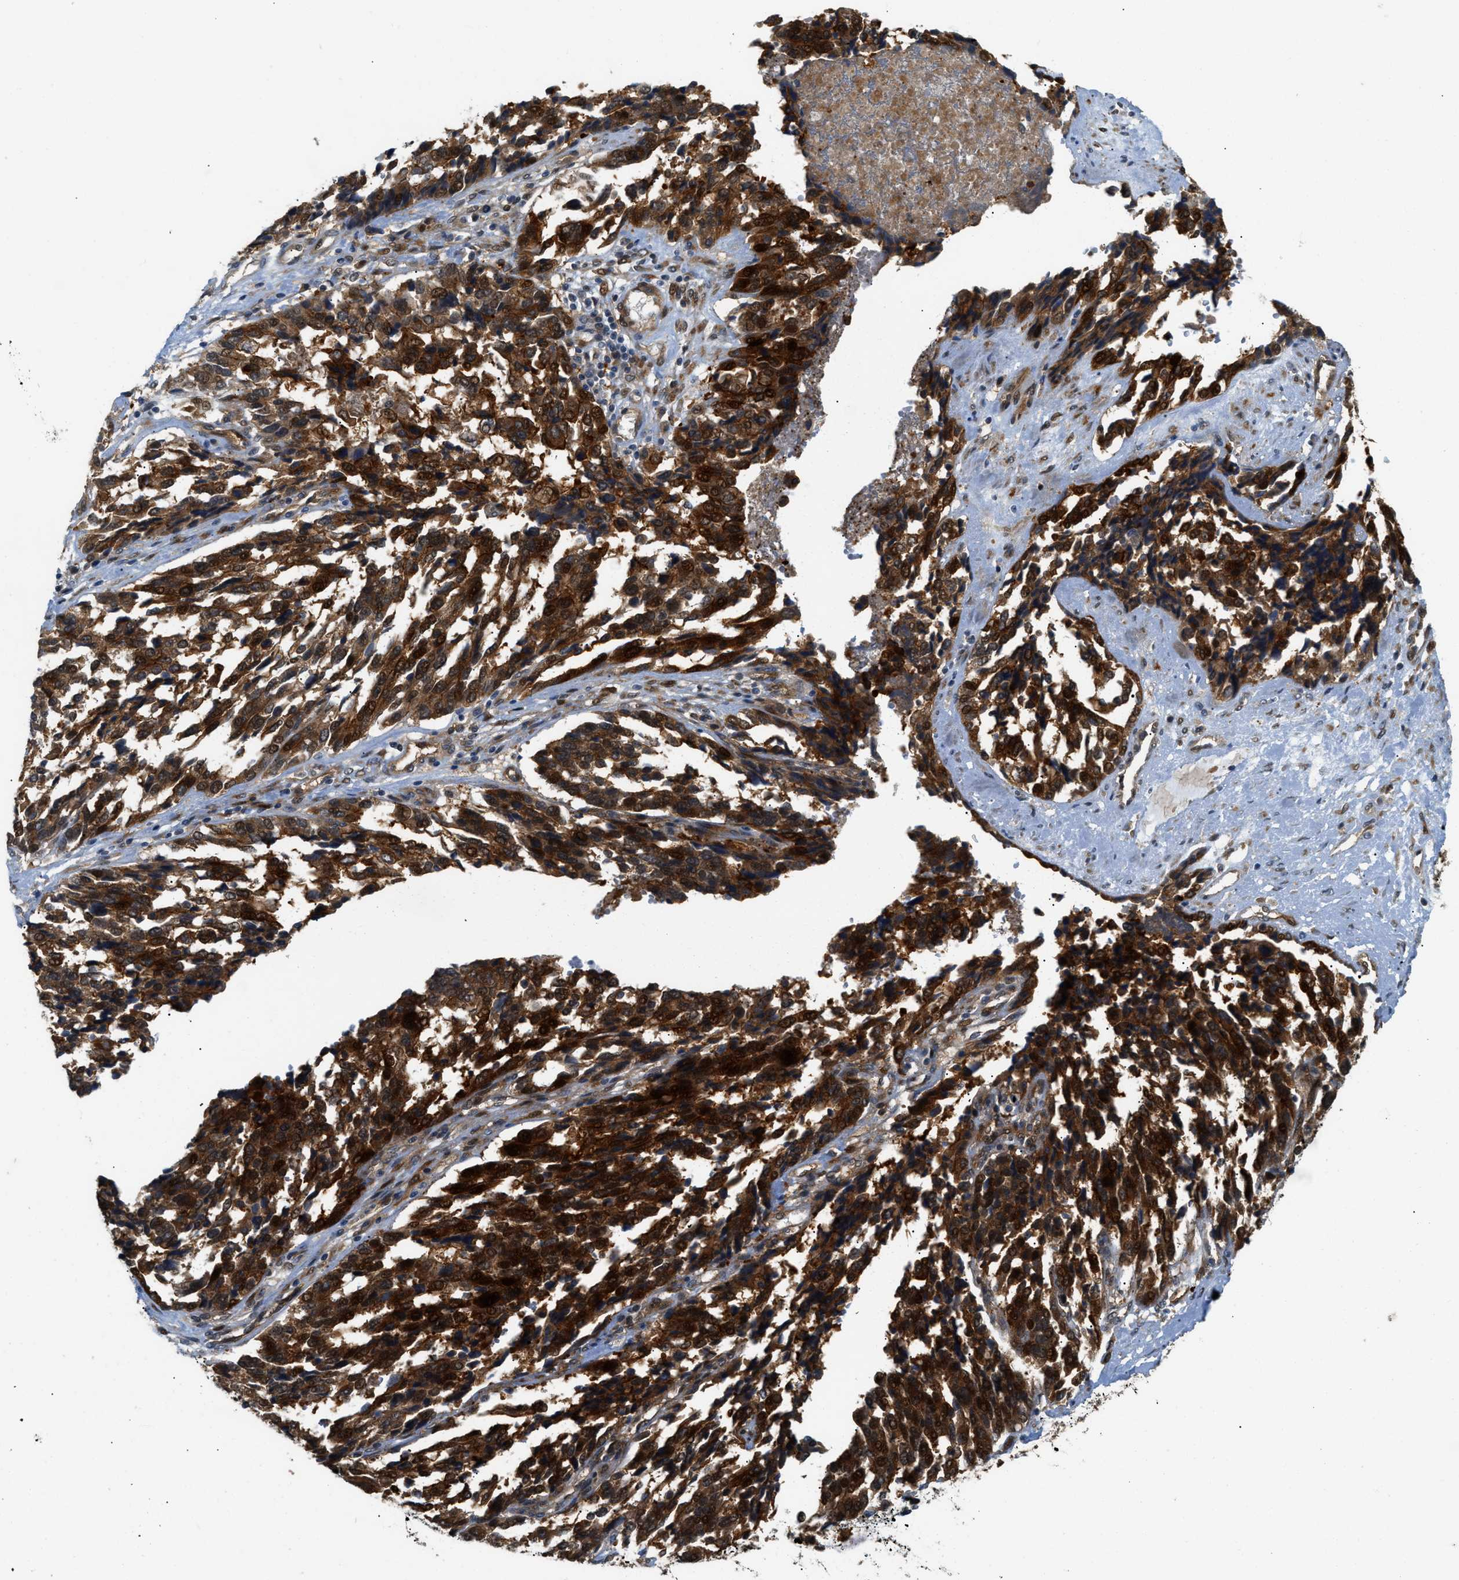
{"staining": {"intensity": "strong", "quantity": ">75%", "location": "cytoplasmic/membranous,nuclear"}, "tissue": "ovarian cancer", "cell_type": "Tumor cells", "image_type": "cancer", "snomed": [{"axis": "morphology", "description": "Cystadenocarcinoma, serous, NOS"}, {"axis": "topography", "description": "Ovary"}], "caption": "Immunohistochemistry (IHC) (DAB (3,3'-diaminobenzidine)) staining of serous cystadenocarcinoma (ovarian) exhibits strong cytoplasmic/membranous and nuclear protein expression in approximately >75% of tumor cells.", "gene": "TRAK2", "patient": {"sex": "female", "age": 44}}